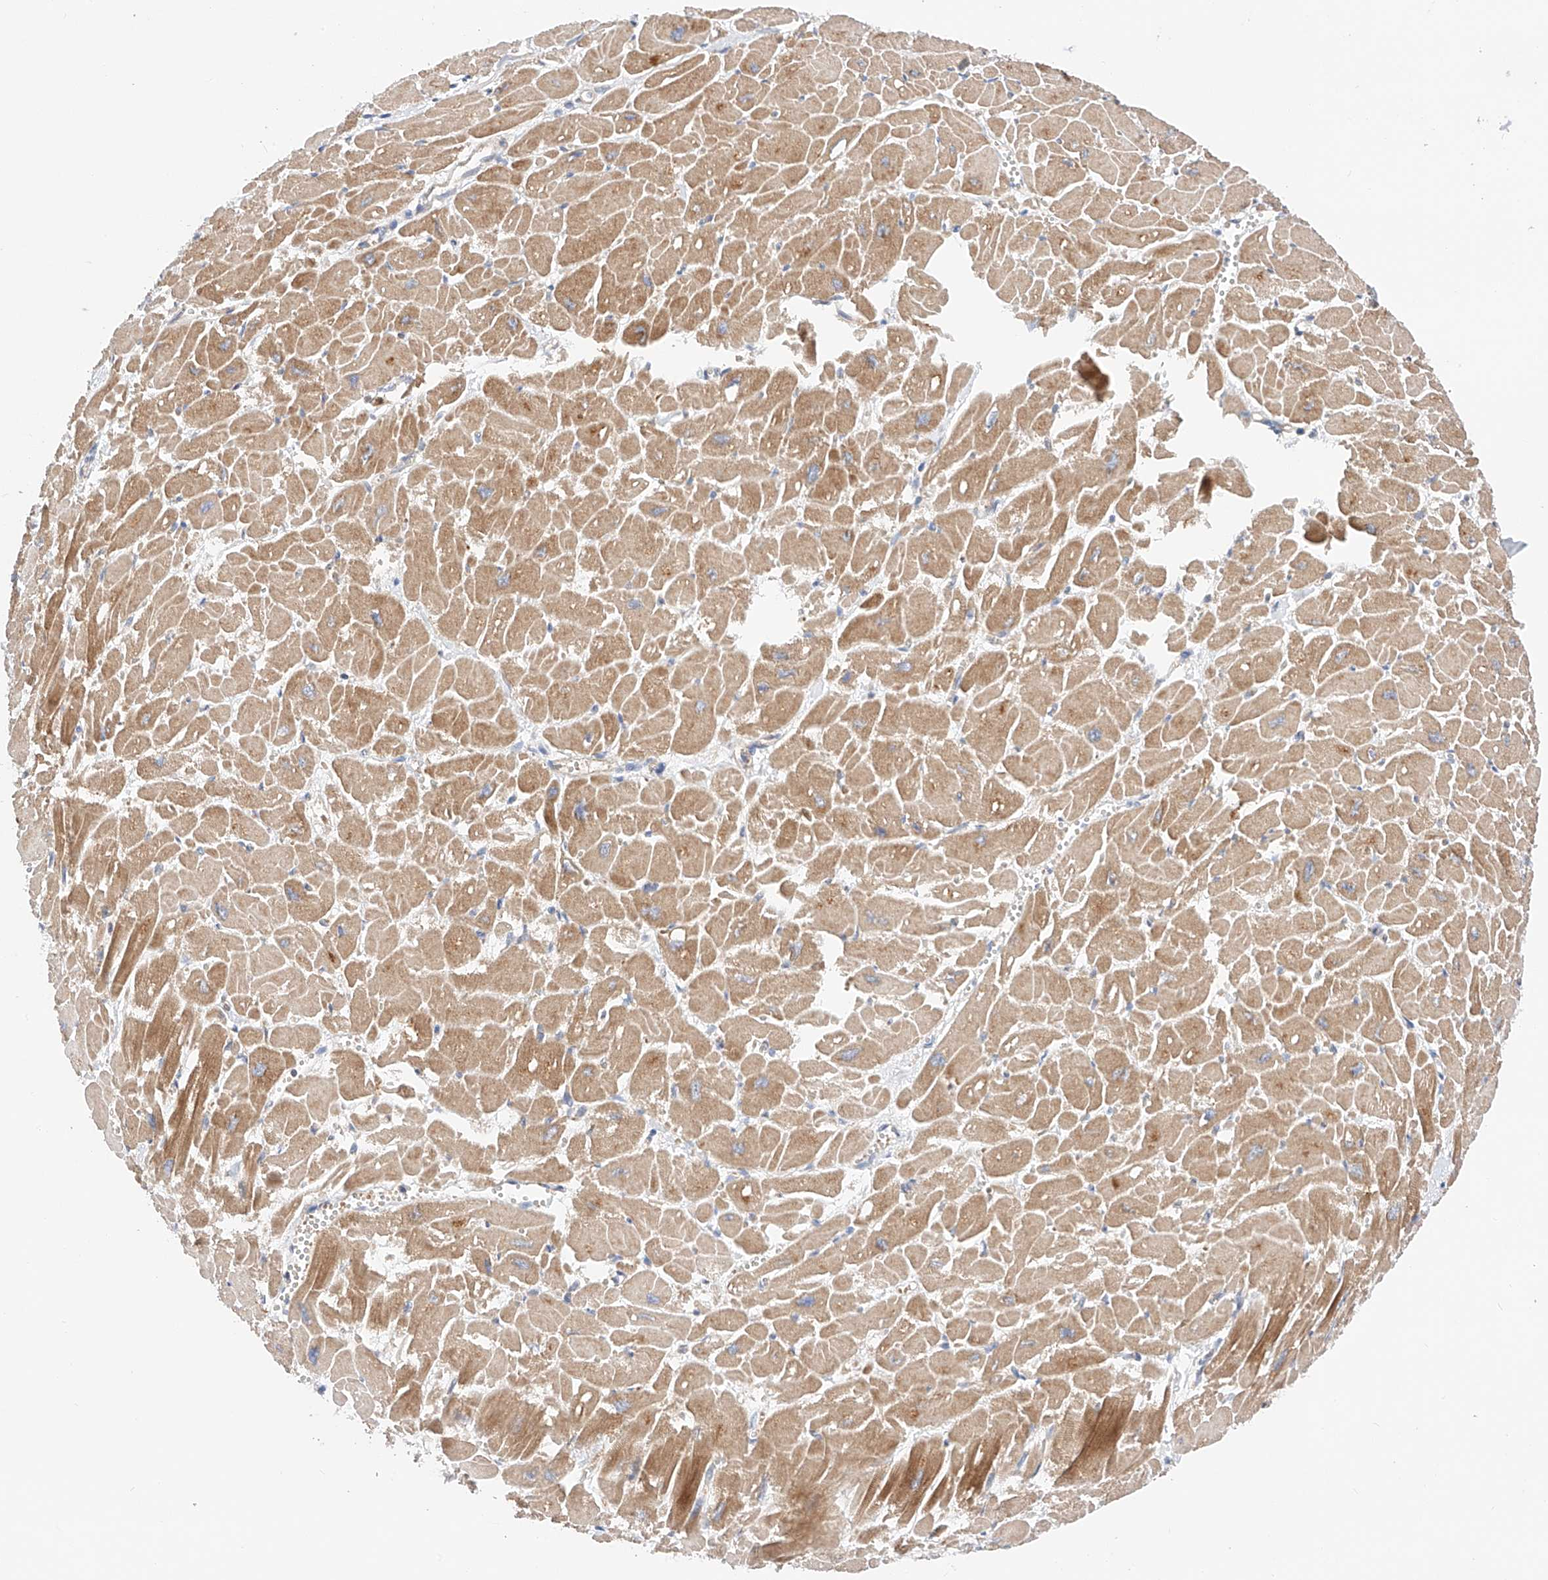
{"staining": {"intensity": "moderate", "quantity": ">75%", "location": "cytoplasmic/membranous"}, "tissue": "heart muscle", "cell_type": "Cardiomyocytes", "image_type": "normal", "snomed": [{"axis": "morphology", "description": "Normal tissue, NOS"}, {"axis": "topography", "description": "Heart"}], "caption": "This histopathology image demonstrates IHC staining of normal human heart muscle, with medium moderate cytoplasmic/membranous expression in approximately >75% of cardiomyocytes.", "gene": "NR1D1", "patient": {"sex": "male", "age": 54}}